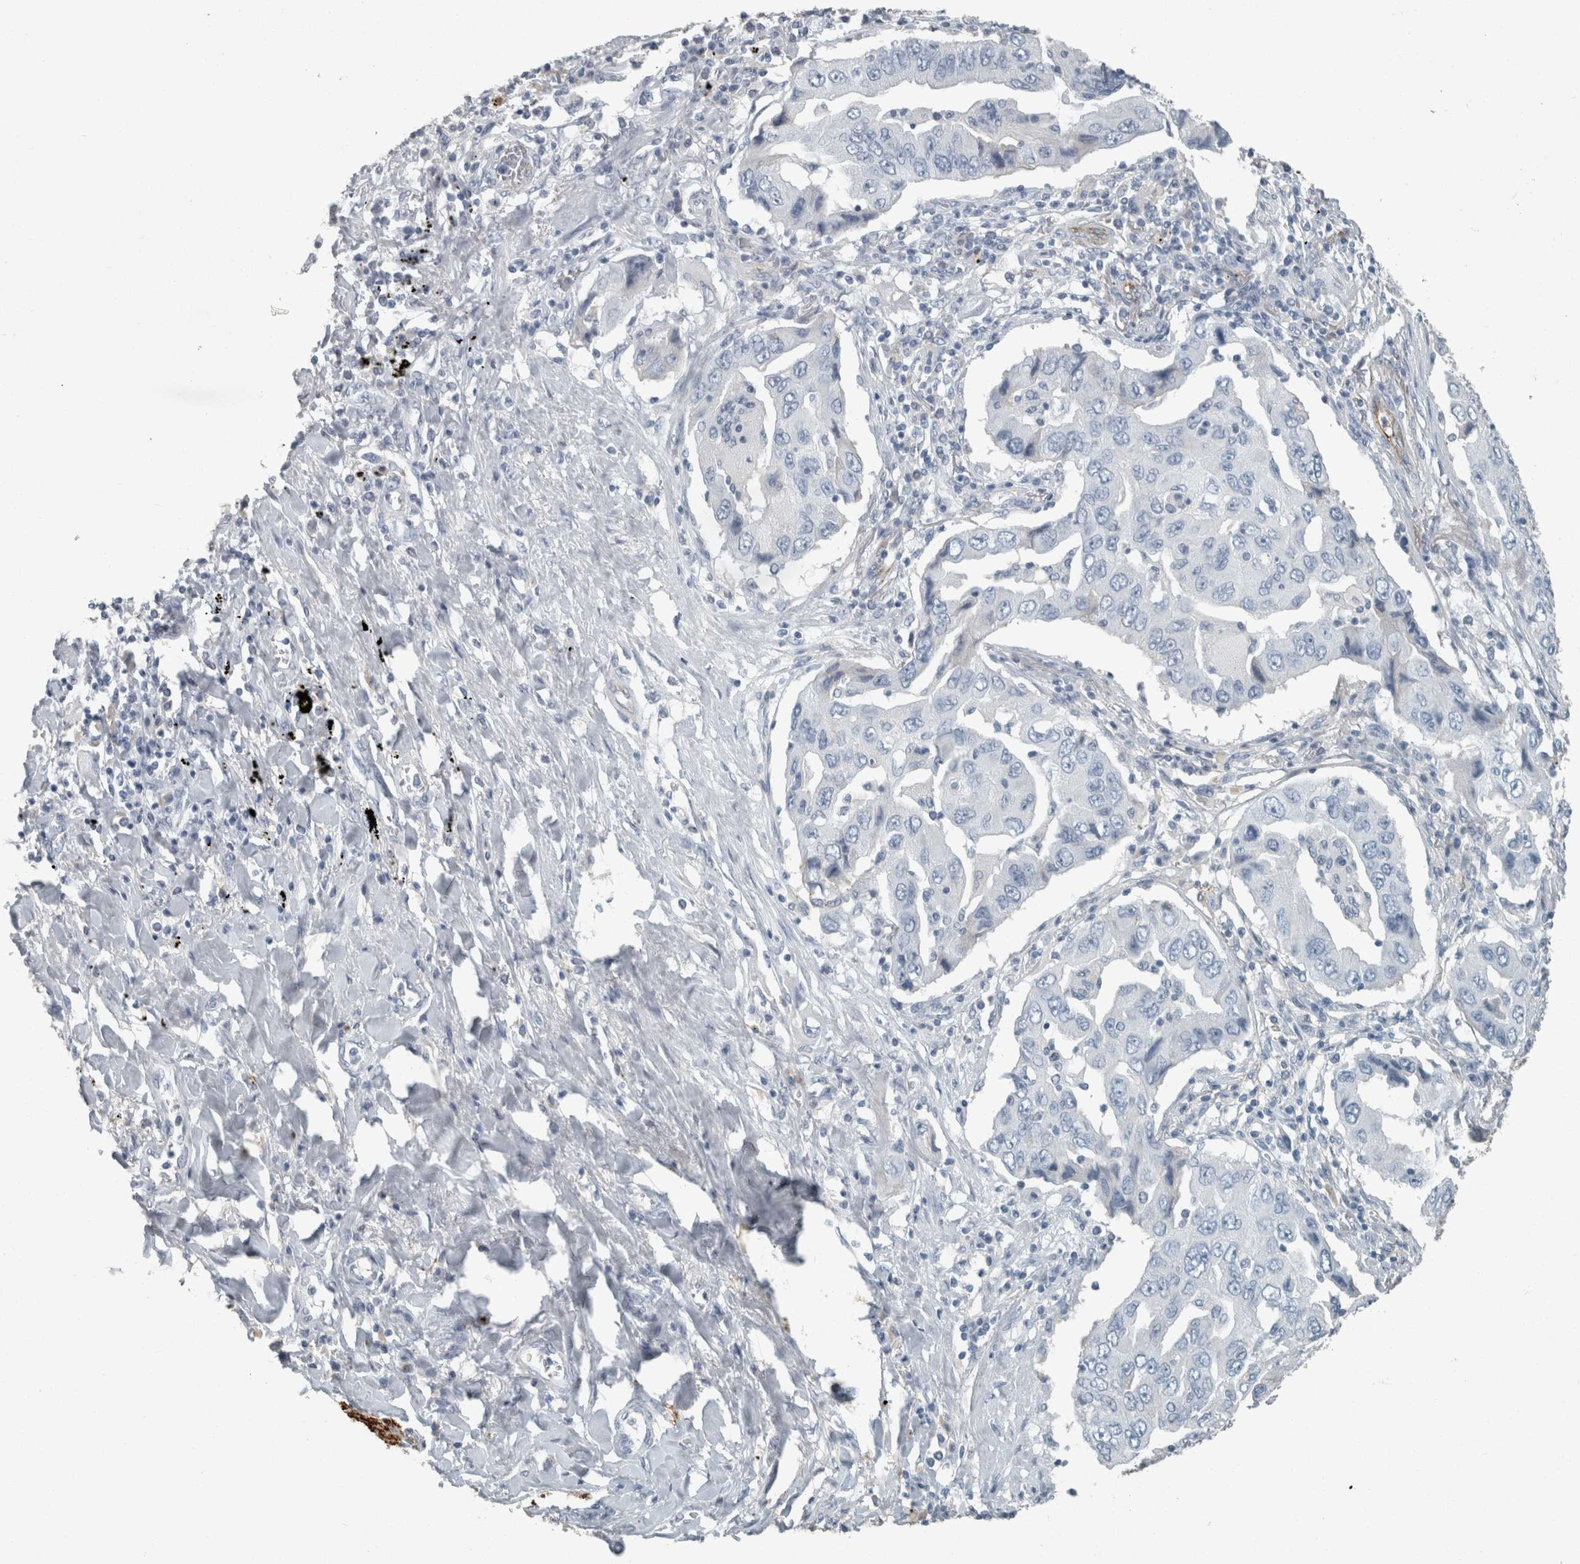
{"staining": {"intensity": "negative", "quantity": "none", "location": "none"}, "tissue": "lung cancer", "cell_type": "Tumor cells", "image_type": "cancer", "snomed": [{"axis": "morphology", "description": "Adenocarcinoma, NOS"}, {"axis": "topography", "description": "Lung"}], "caption": "Protein analysis of adenocarcinoma (lung) exhibits no significant staining in tumor cells.", "gene": "CHL1", "patient": {"sex": "female", "age": 65}}